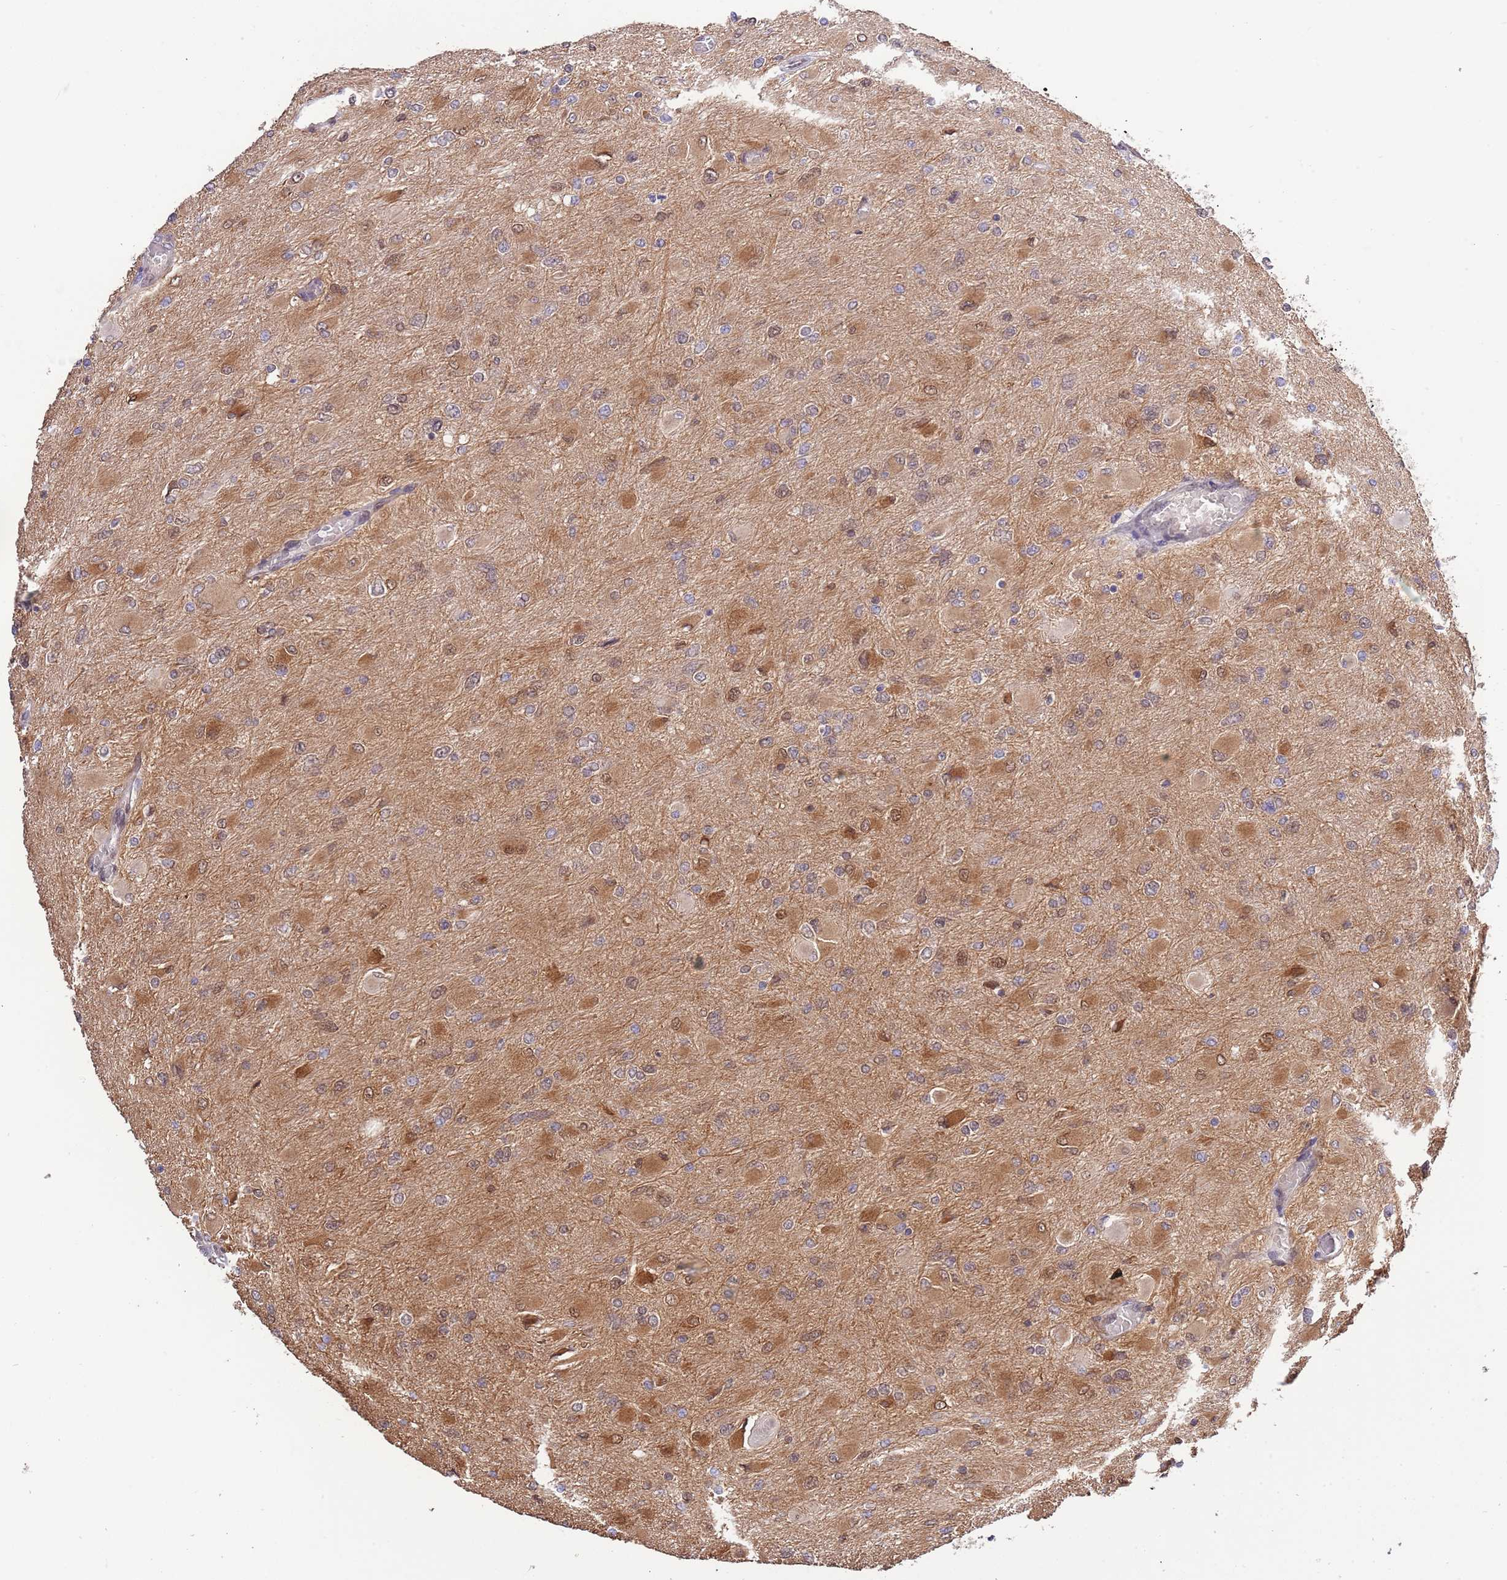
{"staining": {"intensity": "moderate", "quantity": ">75%", "location": "cytoplasmic/membranous,nuclear"}, "tissue": "glioma", "cell_type": "Tumor cells", "image_type": "cancer", "snomed": [{"axis": "morphology", "description": "Glioma, malignant, High grade"}, {"axis": "topography", "description": "Cerebral cortex"}], "caption": "Approximately >75% of tumor cells in human malignant glioma (high-grade) display moderate cytoplasmic/membranous and nuclear protein staining as visualized by brown immunohistochemical staining.", "gene": "ZNF665", "patient": {"sex": "female", "age": 36}}